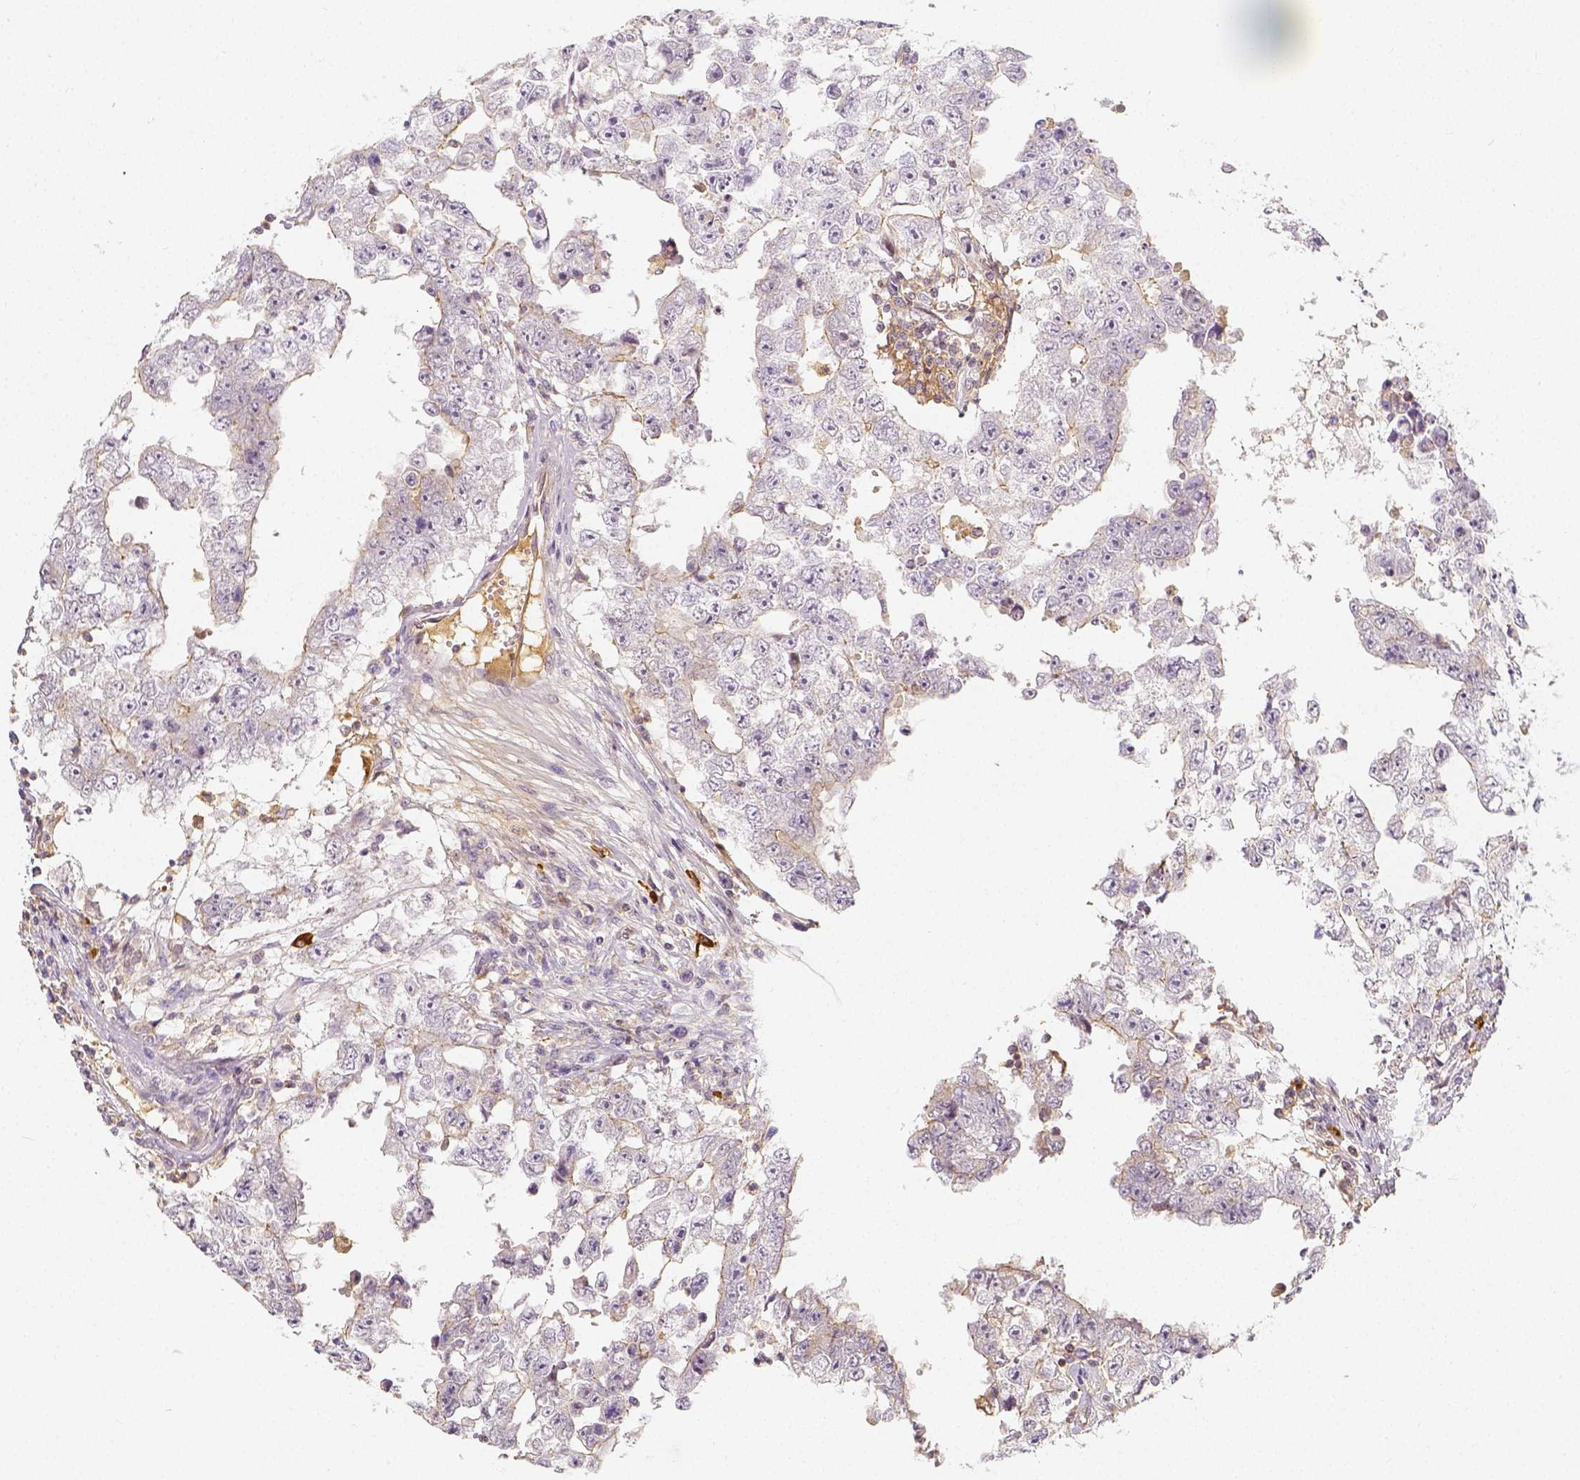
{"staining": {"intensity": "negative", "quantity": "none", "location": "none"}, "tissue": "testis cancer", "cell_type": "Tumor cells", "image_type": "cancer", "snomed": [{"axis": "morphology", "description": "Carcinoma, Embryonal, NOS"}, {"axis": "topography", "description": "Testis"}], "caption": "This is a micrograph of IHC staining of testis embryonal carcinoma, which shows no expression in tumor cells. The staining was performed using DAB (3,3'-diaminobenzidine) to visualize the protein expression in brown, while the nuclei were stained in blue with hematoxylin (Magnification: 20x).", "gene": "PTPRJ", "patient": {"sex": "male", "age": 36}}